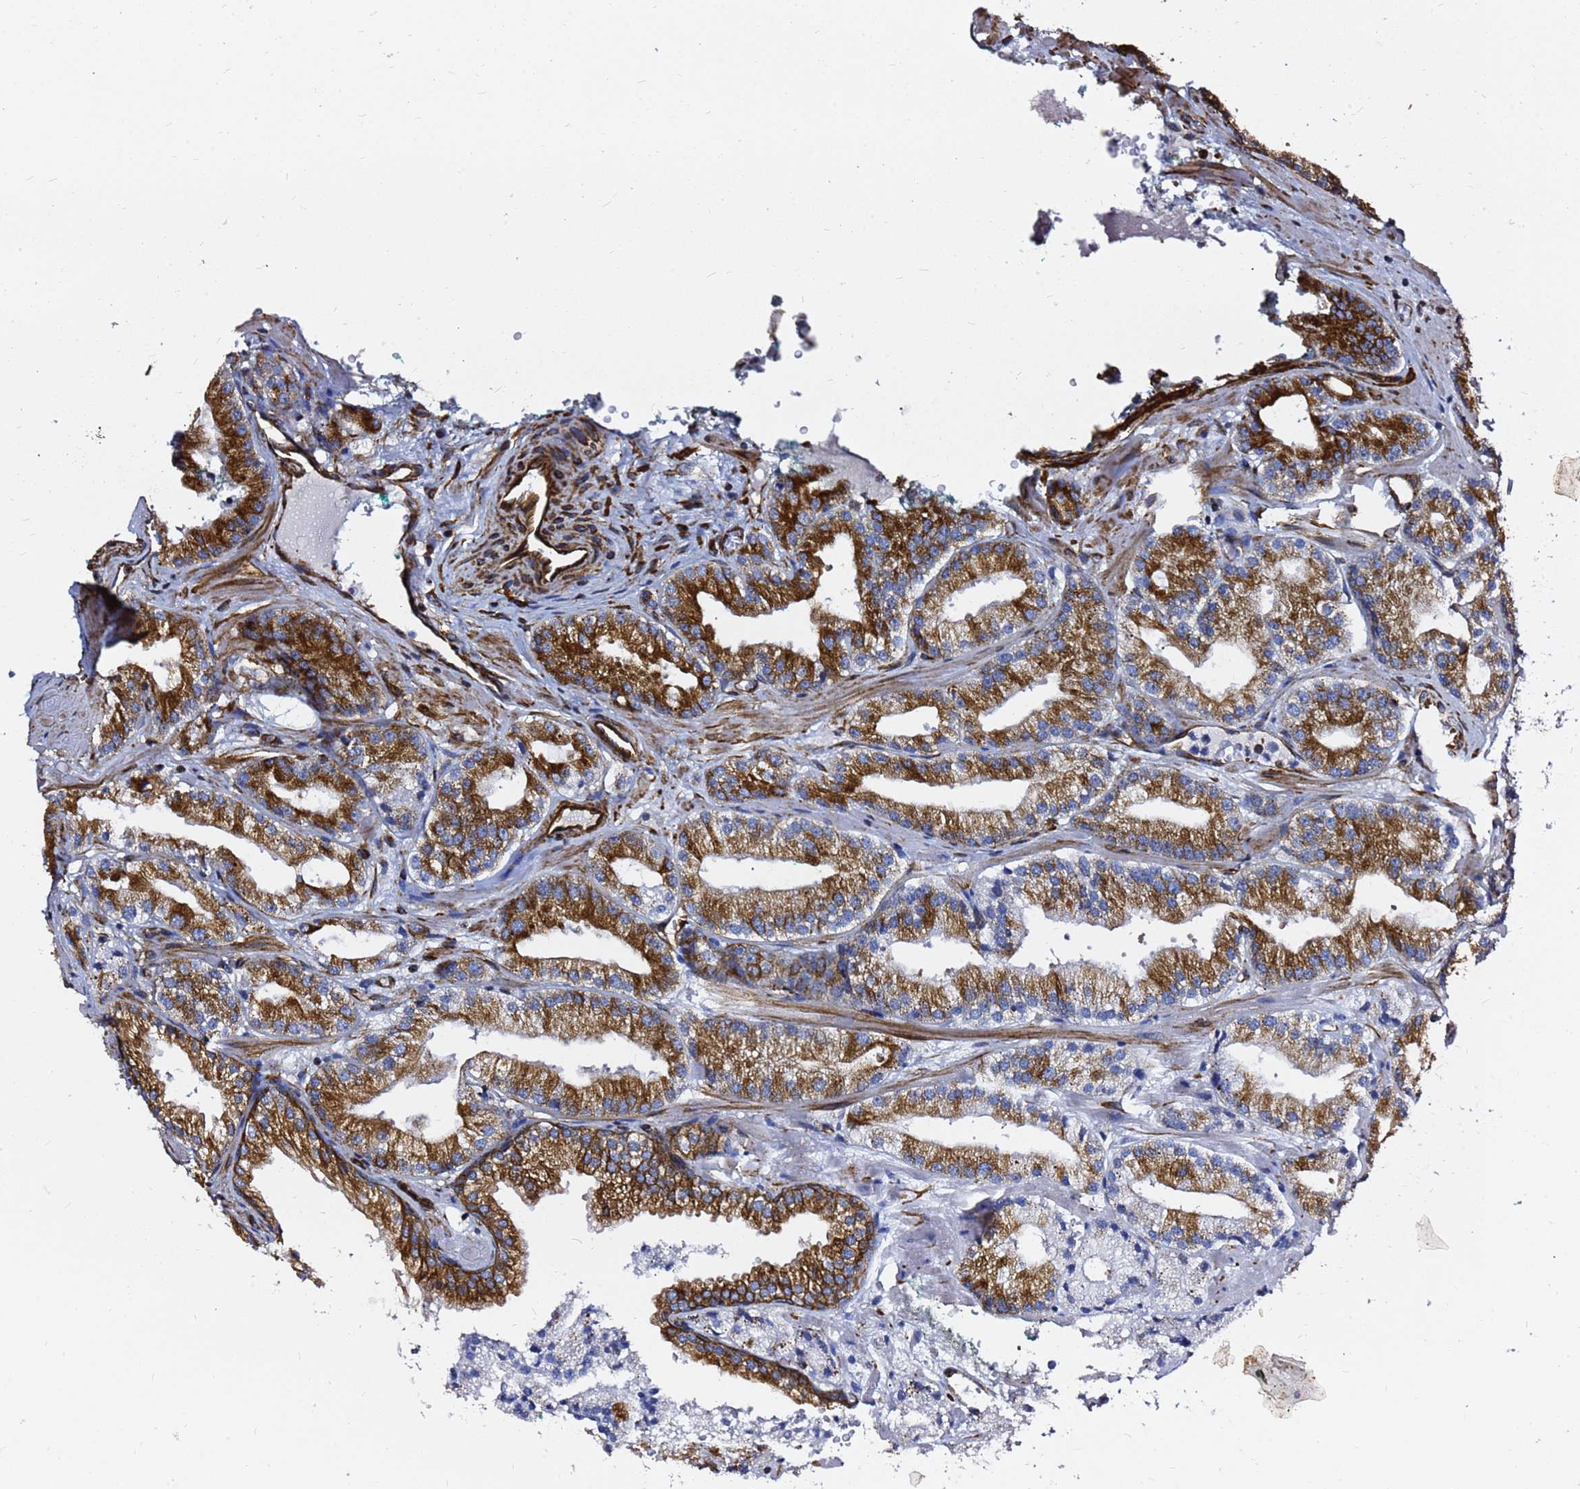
{"staining": {"intensity": "strong", "quantity": ">75%", "location": "cytoplasmic/membranous"}, "tissue": "prostate cancer", "cell_type": "Tumor cells", "image_type": "cancer", "snomed": [{"axis": "morphology", "description": "Adenocarcinoma, Low grade"}, {"axis": "topography", "description": "Prostate"}], "caption": "A high amount of strong cytoplasmic/membranous expression is present in approximately >75% of tumor cells in adenocarcinoma (low-grade) (prostate) tissue. The staining was performed using DAB (3,3'-diaminobenzidine), with brown indicating positive protein expression. Nuclei are stained blue with hematoxylin.", "gene": "TUBA8", "patient": {"sex": "male", "age": 60}}